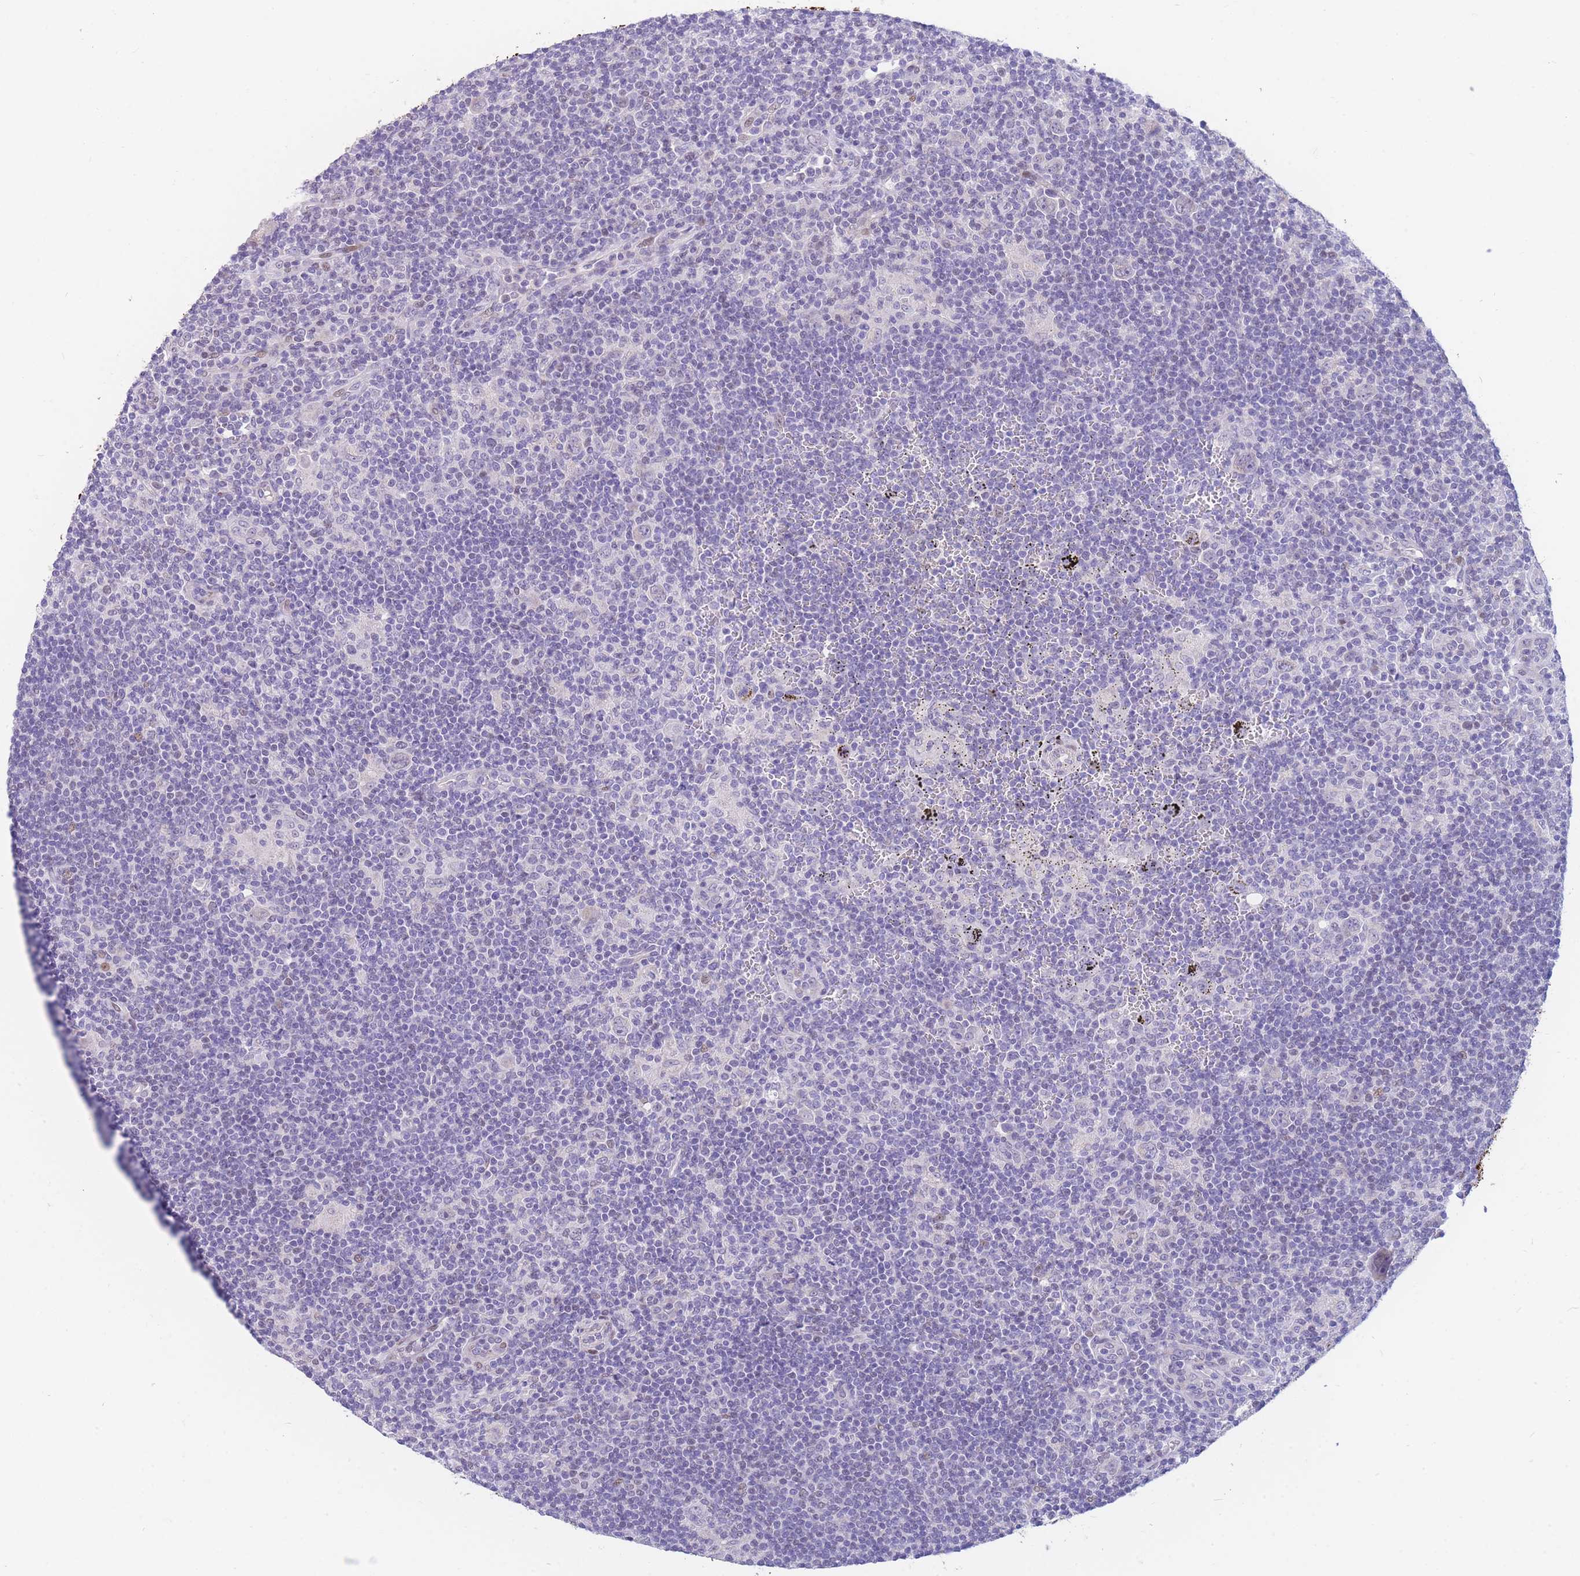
{"staining": {"intensity": "negative", "quantity": "none", "location": "none"}, "tissue": "lymphoma", "cell_type": "Tumor cells", "image_type": "cancer", "snomed": [{"axis": "morphology", "description": "Hodgkin's disease, NOS"}, {"axis": "topography", "description": "Lymph node"}], "caption": "Hodgkin's disease was stained to show a protein in brown. There is no significant staining in tumor cells.", "gene": "SHCBP1", "patient": {"sex": "female", "age": 57}}